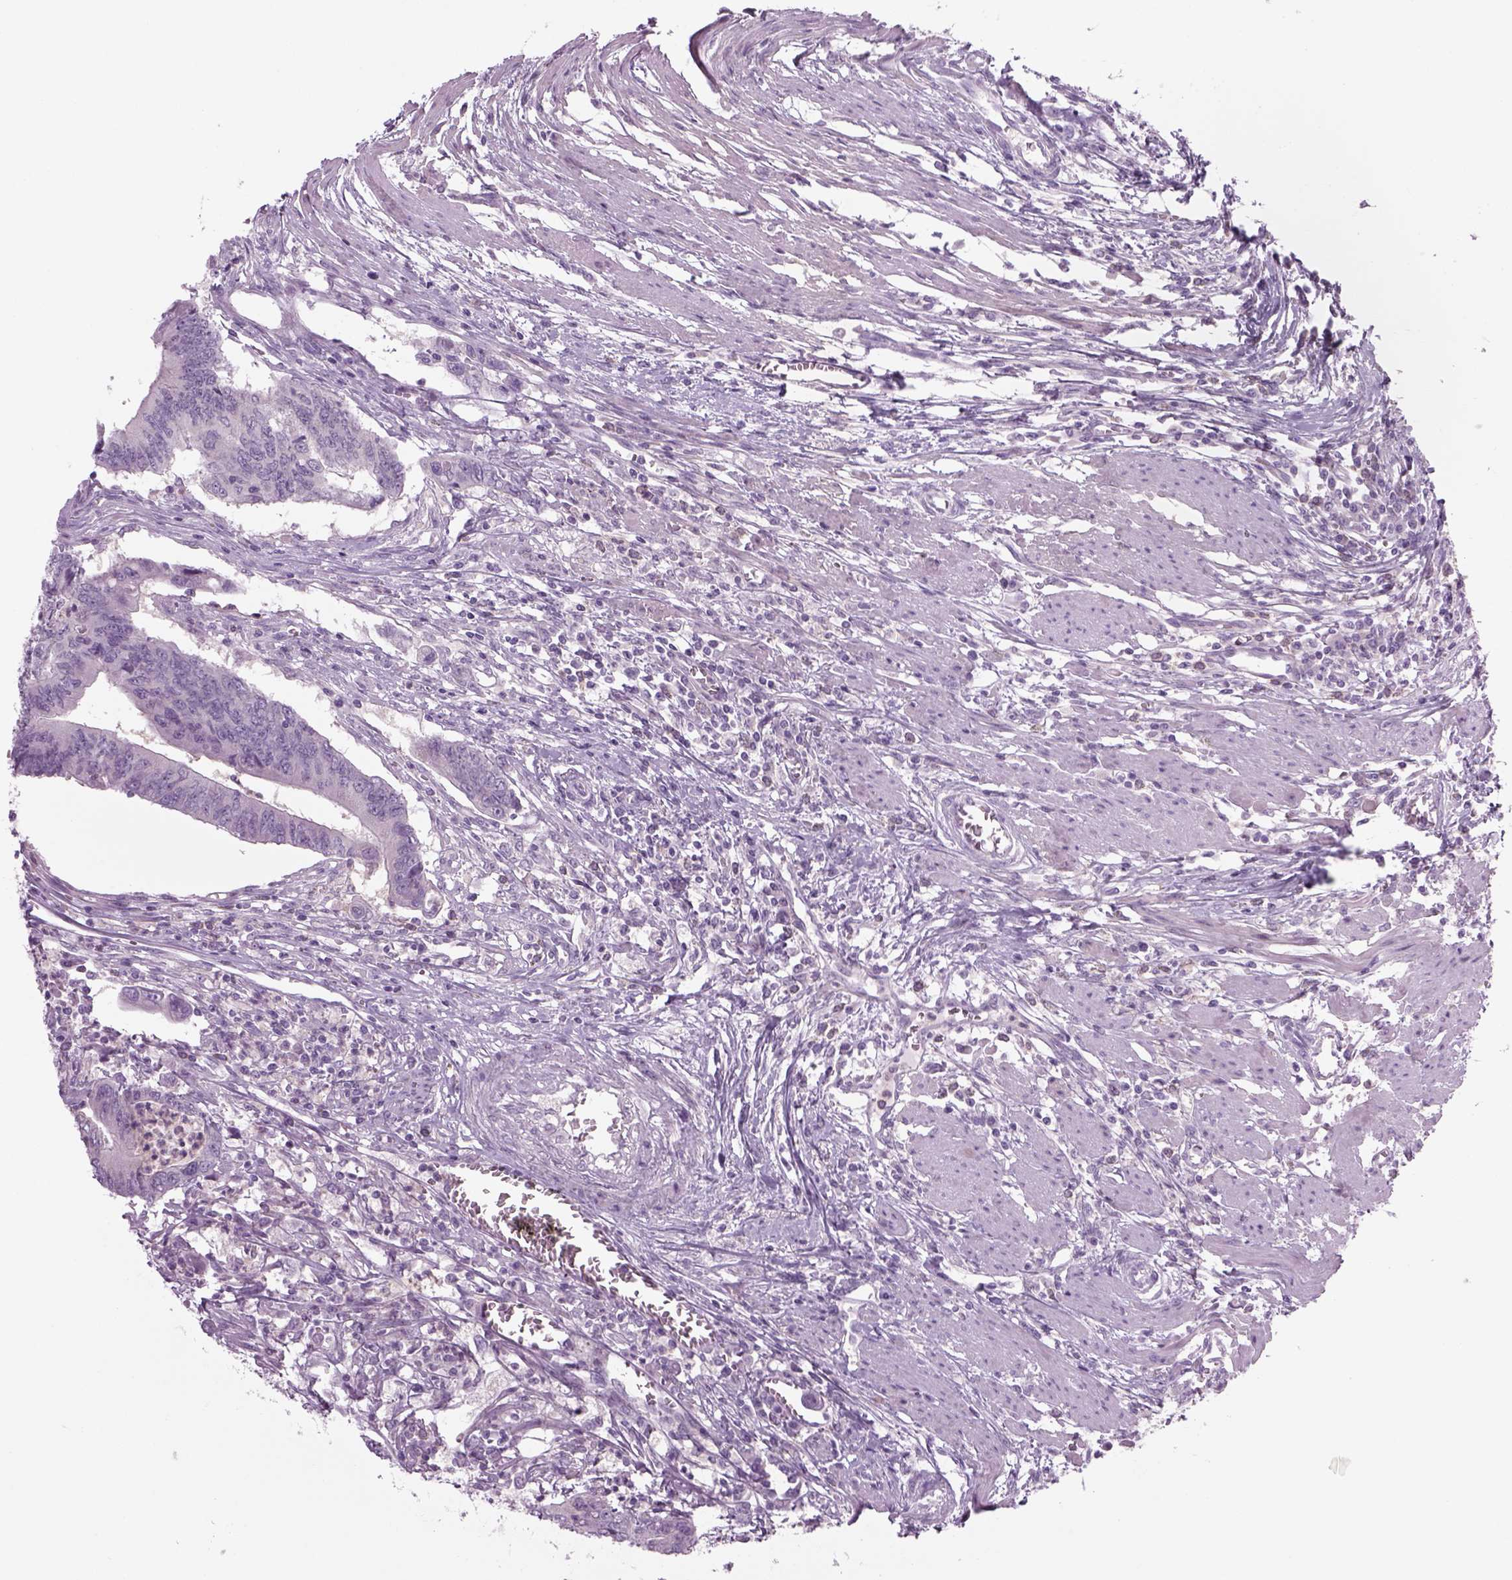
{"staining": {"intensity": "negative", "quantity": "none", "location": "none"}, "tissue": "colorectal cancer", "cell_type": "Tumor cells", "image_type": "cancer", "snomed": [{"axis": "morphology", "description": "Adenocarcinoma, NOS"}, {"axis": "topography", "description": "Colon"}], "caption": "The micrograph displays no staining of tumor cells in colorectal cancer.", "gene": "MDH1B", "patient": {"sex": "male", "age": 53}}